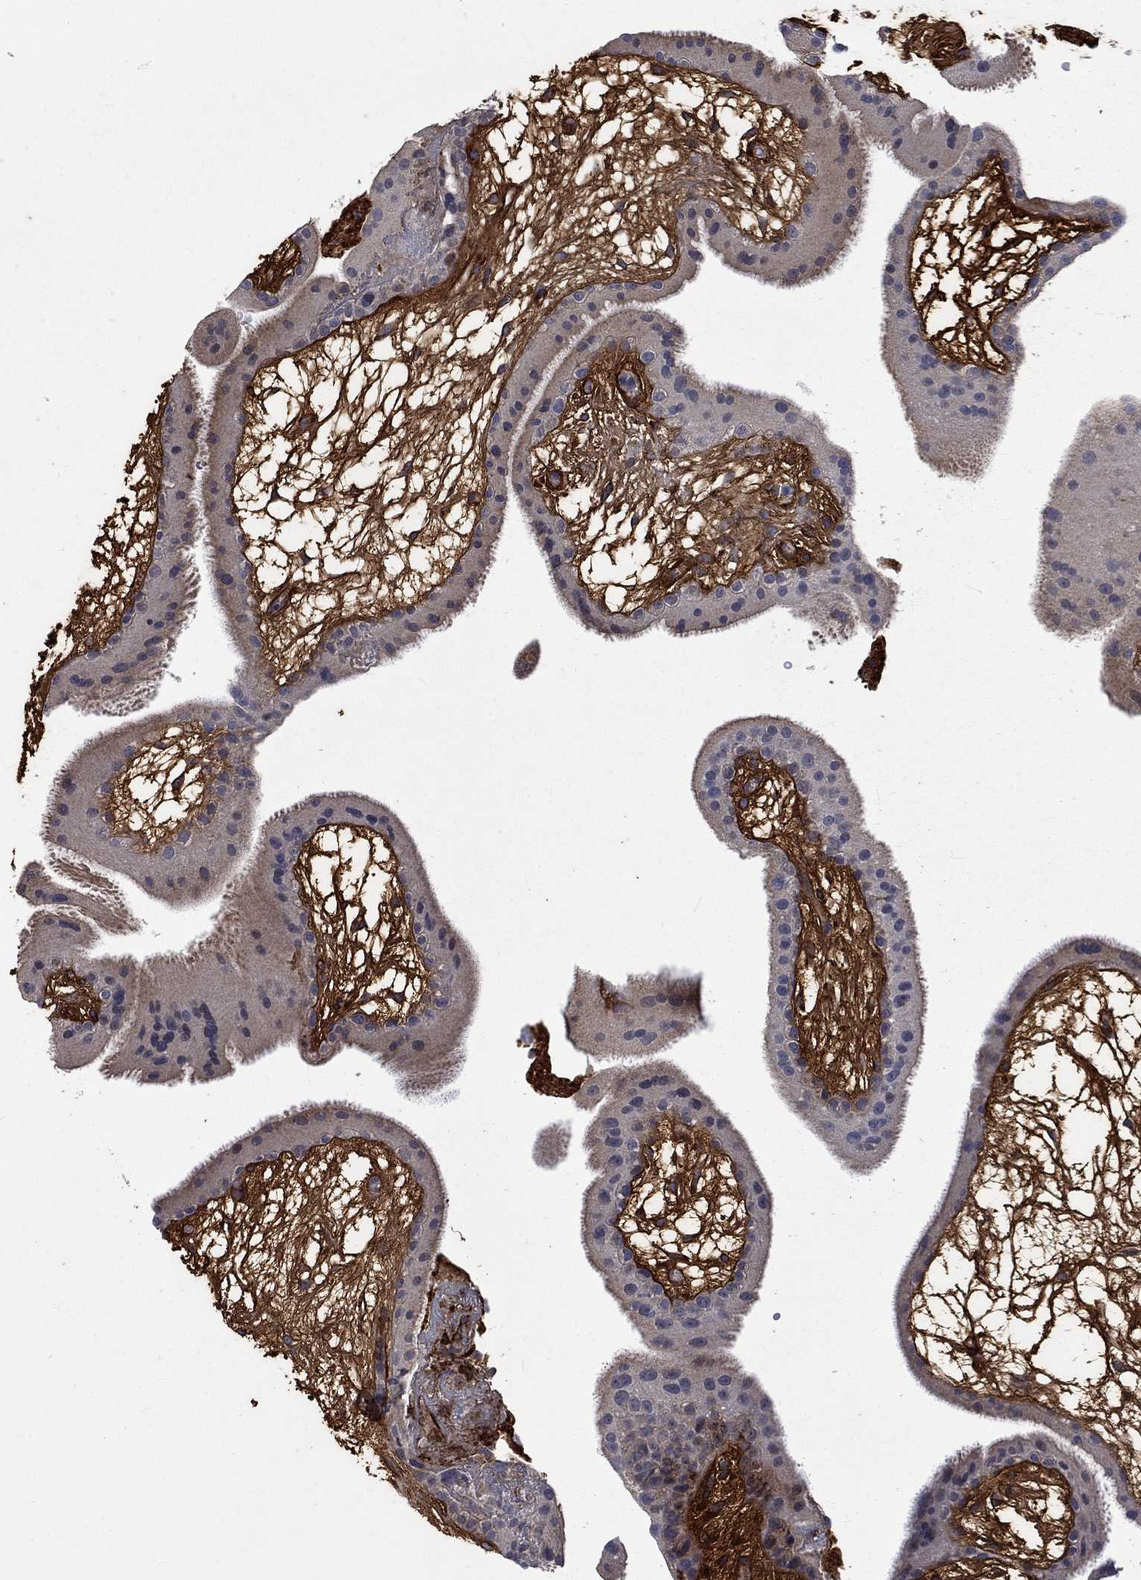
{"staining": {"intensity": "negative", "quantity": "none", "location": "none"}, "tissue": "placenta", "cell_type": "Decidual cells", "image_type": "normal", "snomed": [{"axis": "morphology", "description": "Normal tissue, NOS"}, {"axis": "topography", "description": "Placenta"}], "caption": "Immunohistochemical staining of unremarkable placenta exhibits no significant staining in decidual cells.", "gene": "VCAN", "patient": {"sex": "female", "age": 19}}